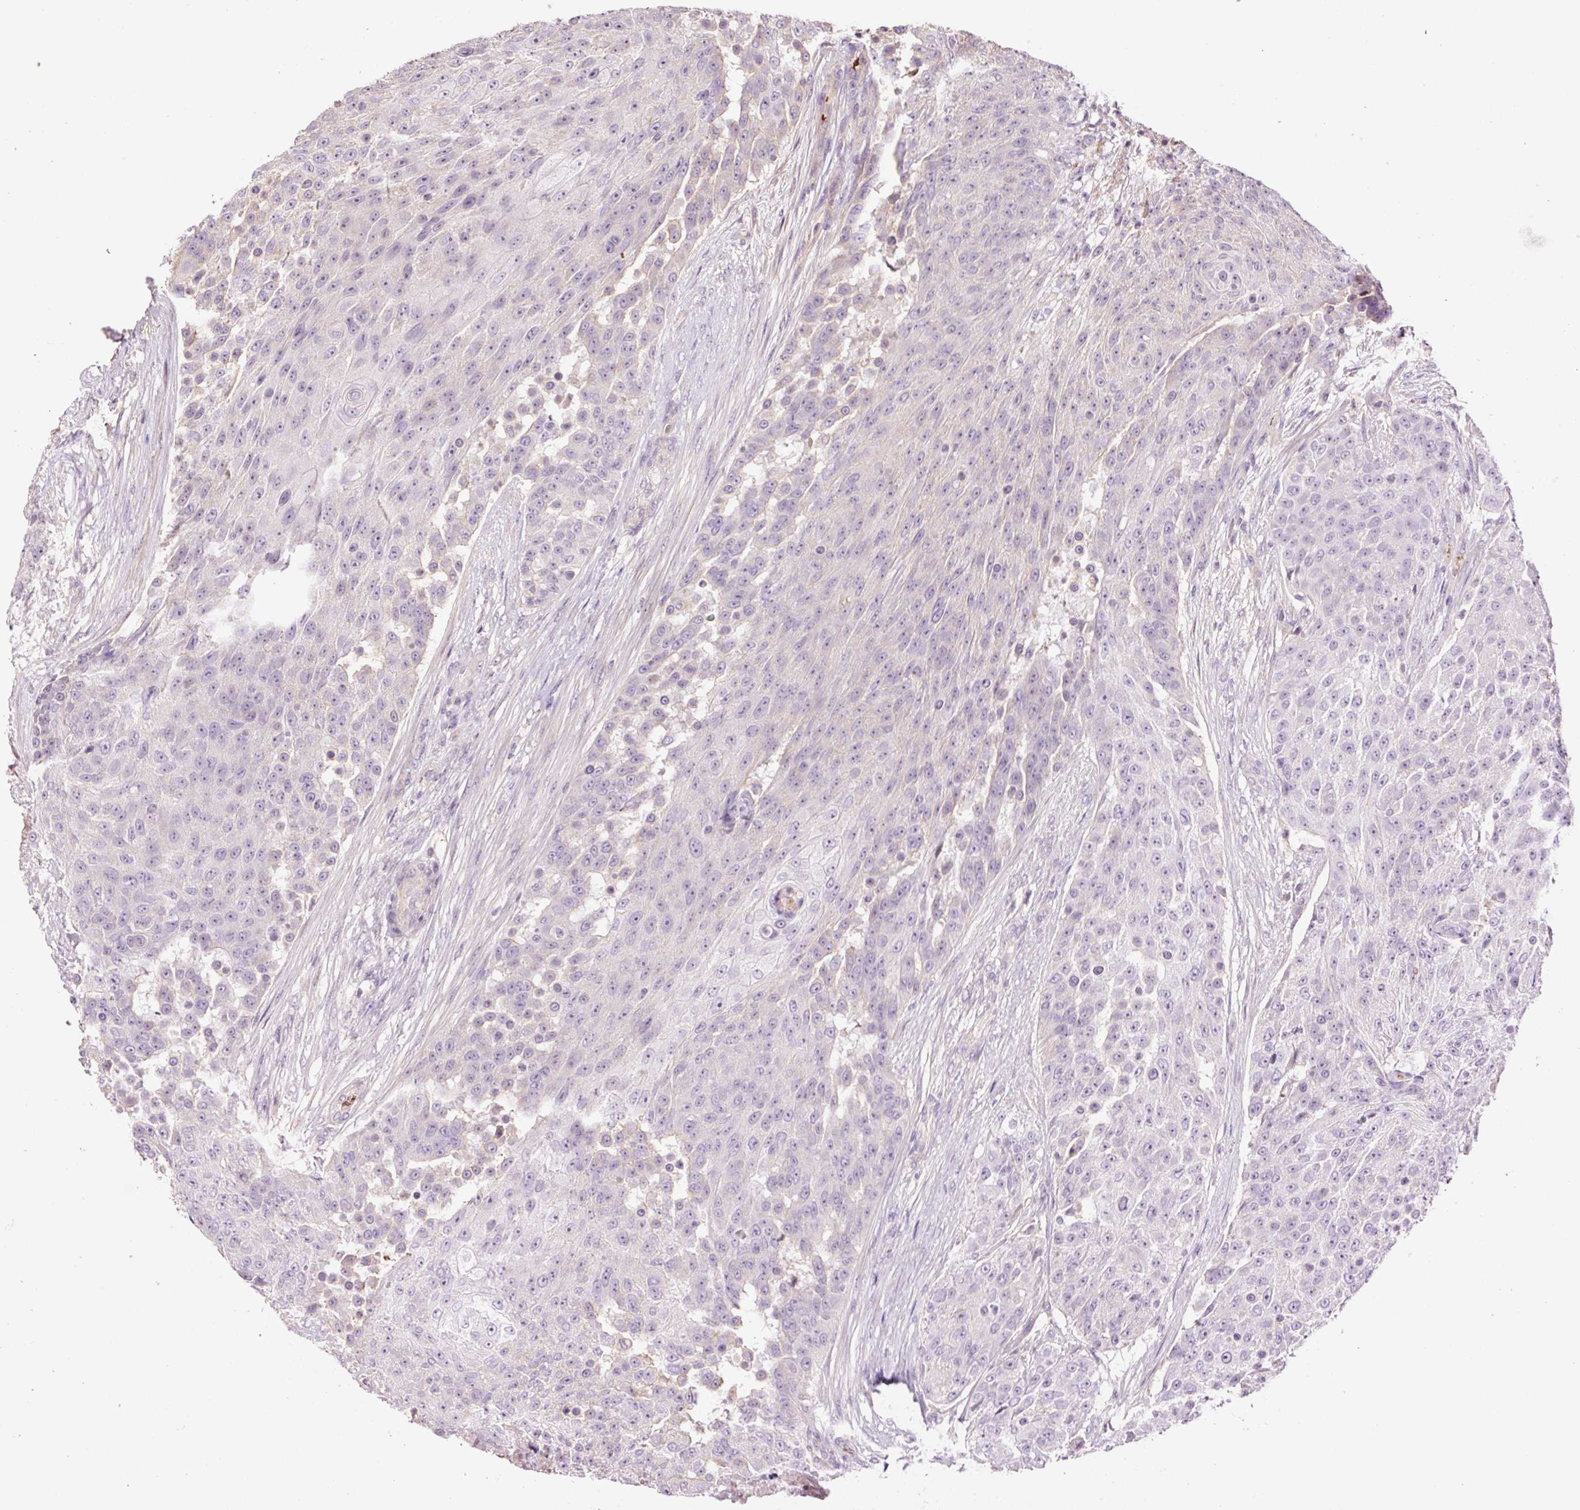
{"staining": {"intensity": "negative", "quantity": "none", "location": "none"}, "tissue": "urothelial cancer", "cell_type": "Tumor cells", "image_type": "cancer", "snomed": [{"axis": "morphology", "description": "Urothelial carcinoma, High grade"}, {"axis": "topography", "description": "Urinary bladder"}], "caption": "Tumor cells show no significant protein staining in urothelial cancer. (DAB (3,3'-diaminobenzidine) IHC with hematoxylin counter stain).", "gene": "TMEM235", "patient": {"sex": "female", "age": 63}}